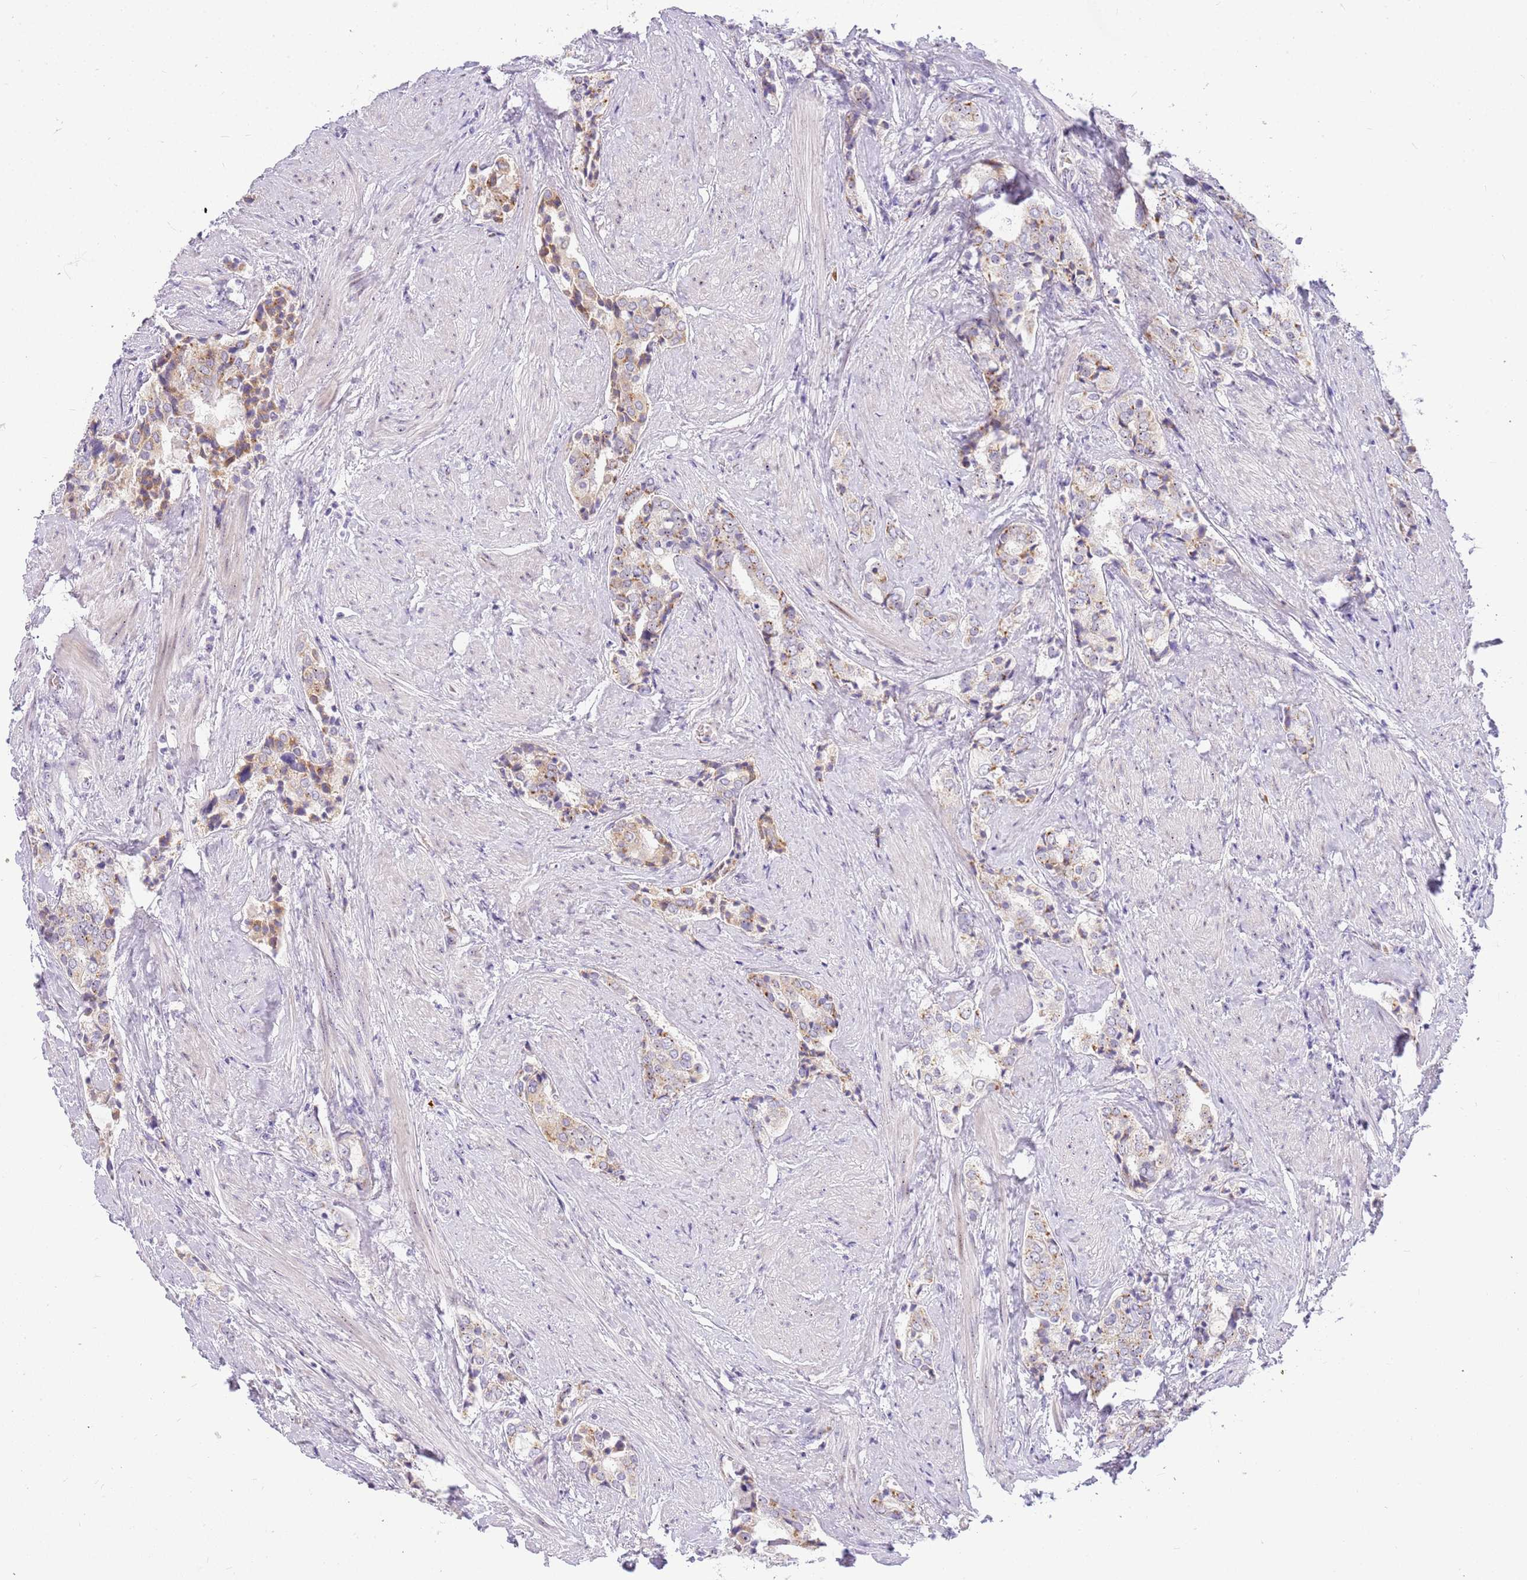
{"staining": {"intensity": "weak", "quantity": "25%-75%", "location": "cytoplasmic/membranous"}, "tissue": "prostate cancer", "cell_type": "Tumor cells", "image_type": "cancer", "snomed": [{"axis": "morphology", "description": "Adenocarcinoma, High grade"}, {"axis": "topography", "description": "Prostate"}], "caption": "Human prostate cancer stained with a brown dye displays weak cytoplasmic/membranous positive staining in about 25%-75% of tumor cells.", "gene": "DNAJA3", "patient": {"sex": "male", "age": 71}}